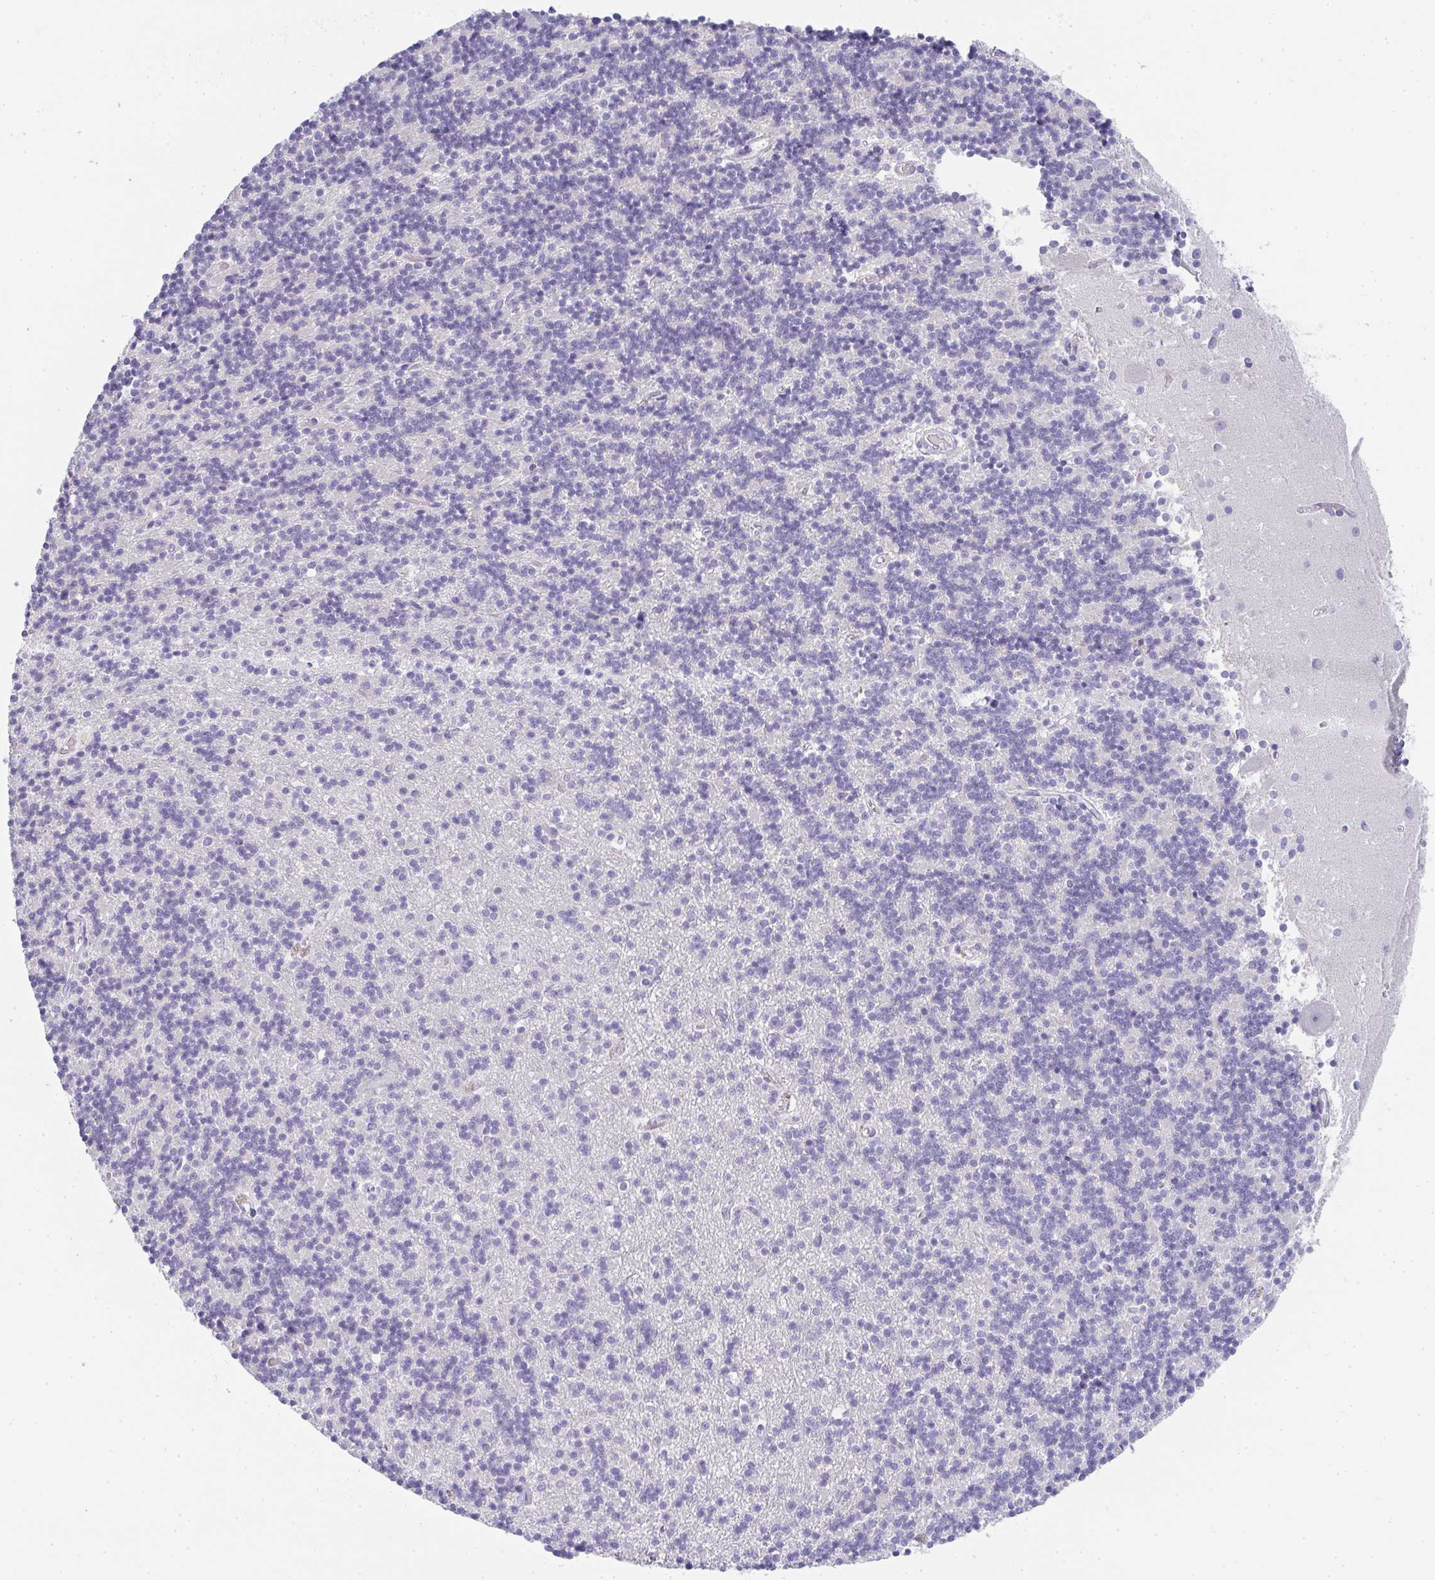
{"staining": {"intensity": "negative", "quantity": "none", "location": "none"}, "tissue": "cerebellum", "cell_type": "Cells in granular layer", "image_type": "normal", "snomed": [{"axis": "morphology", "description": "Normal tissue, NOS"}, {"axis": "topography", "description": "Cerebellum"}], "caption": "DAB immunohistochemical staining of benign cerebellum reveals no significant positivity in cells in granular layer. (Stains: DAB (3,3'-diaminobenzidine) immunohistochemistry with hematoxylin counter stain, Microscopy: brightfield microscopy at high magnification).", "gene": "NEU2", "patient": {"sex": "male", "age": 54}}